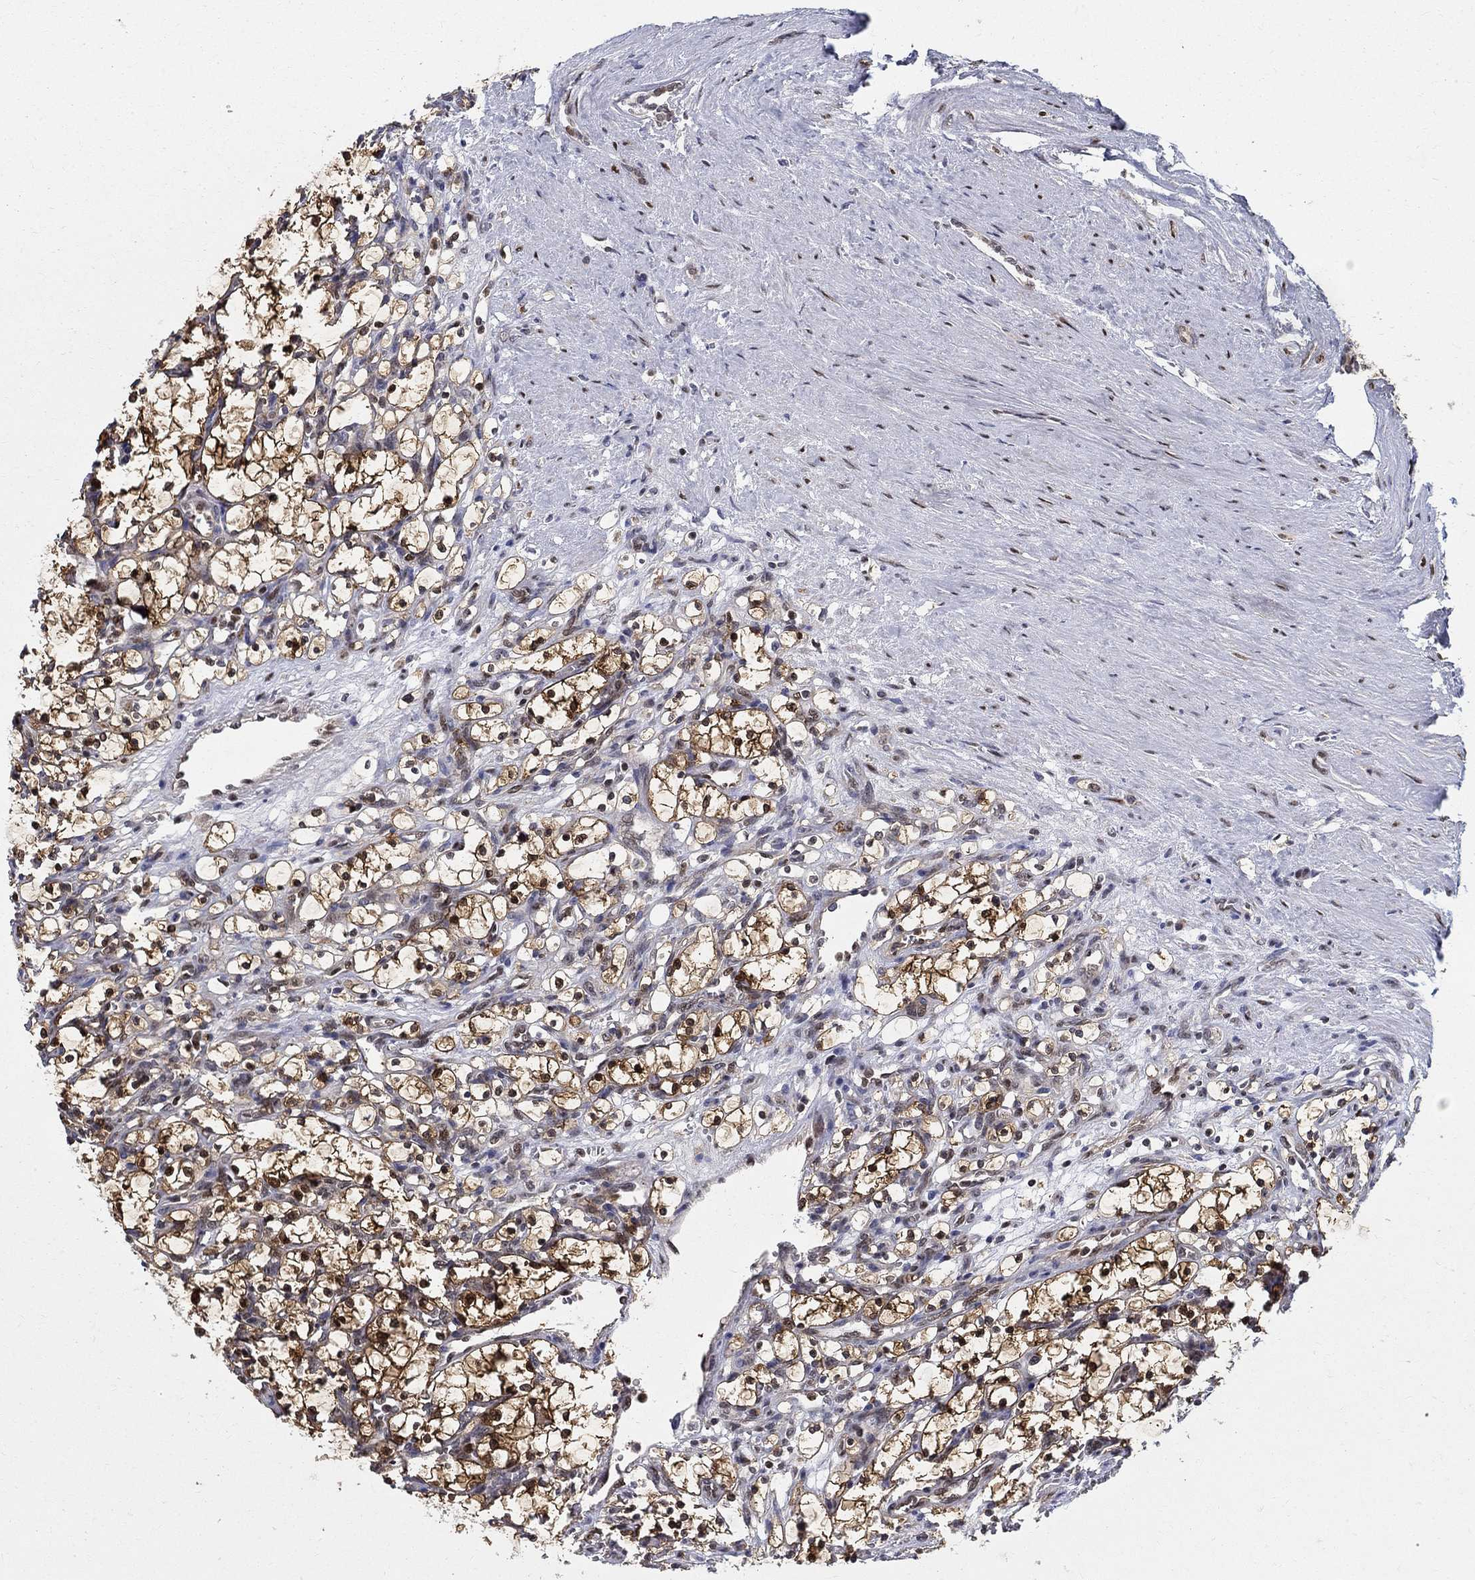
{"staining": {"intensity": "strong", "quantity": ">75%", "location": "cytoplasmic/membranous,nuclear"}, "tissue": "renal cancer", "cell_type": "Tumor cells", "image_type": "cancer", "snomed": [{"axis": "morphology", "description": "Adenocarcinoma, NOS"}, {"axis": "topography", "description": "Kidney"}], "caption": "Protein analysis of renal adenocarcinoma tissue reveals strong cytoplasmic/membranous and nuclear staining in approximately >75% of tumor cells. Nuclei are stained in blue.", "gene": "ZNF594", "patient": {"sex": "female", "age": 69}}